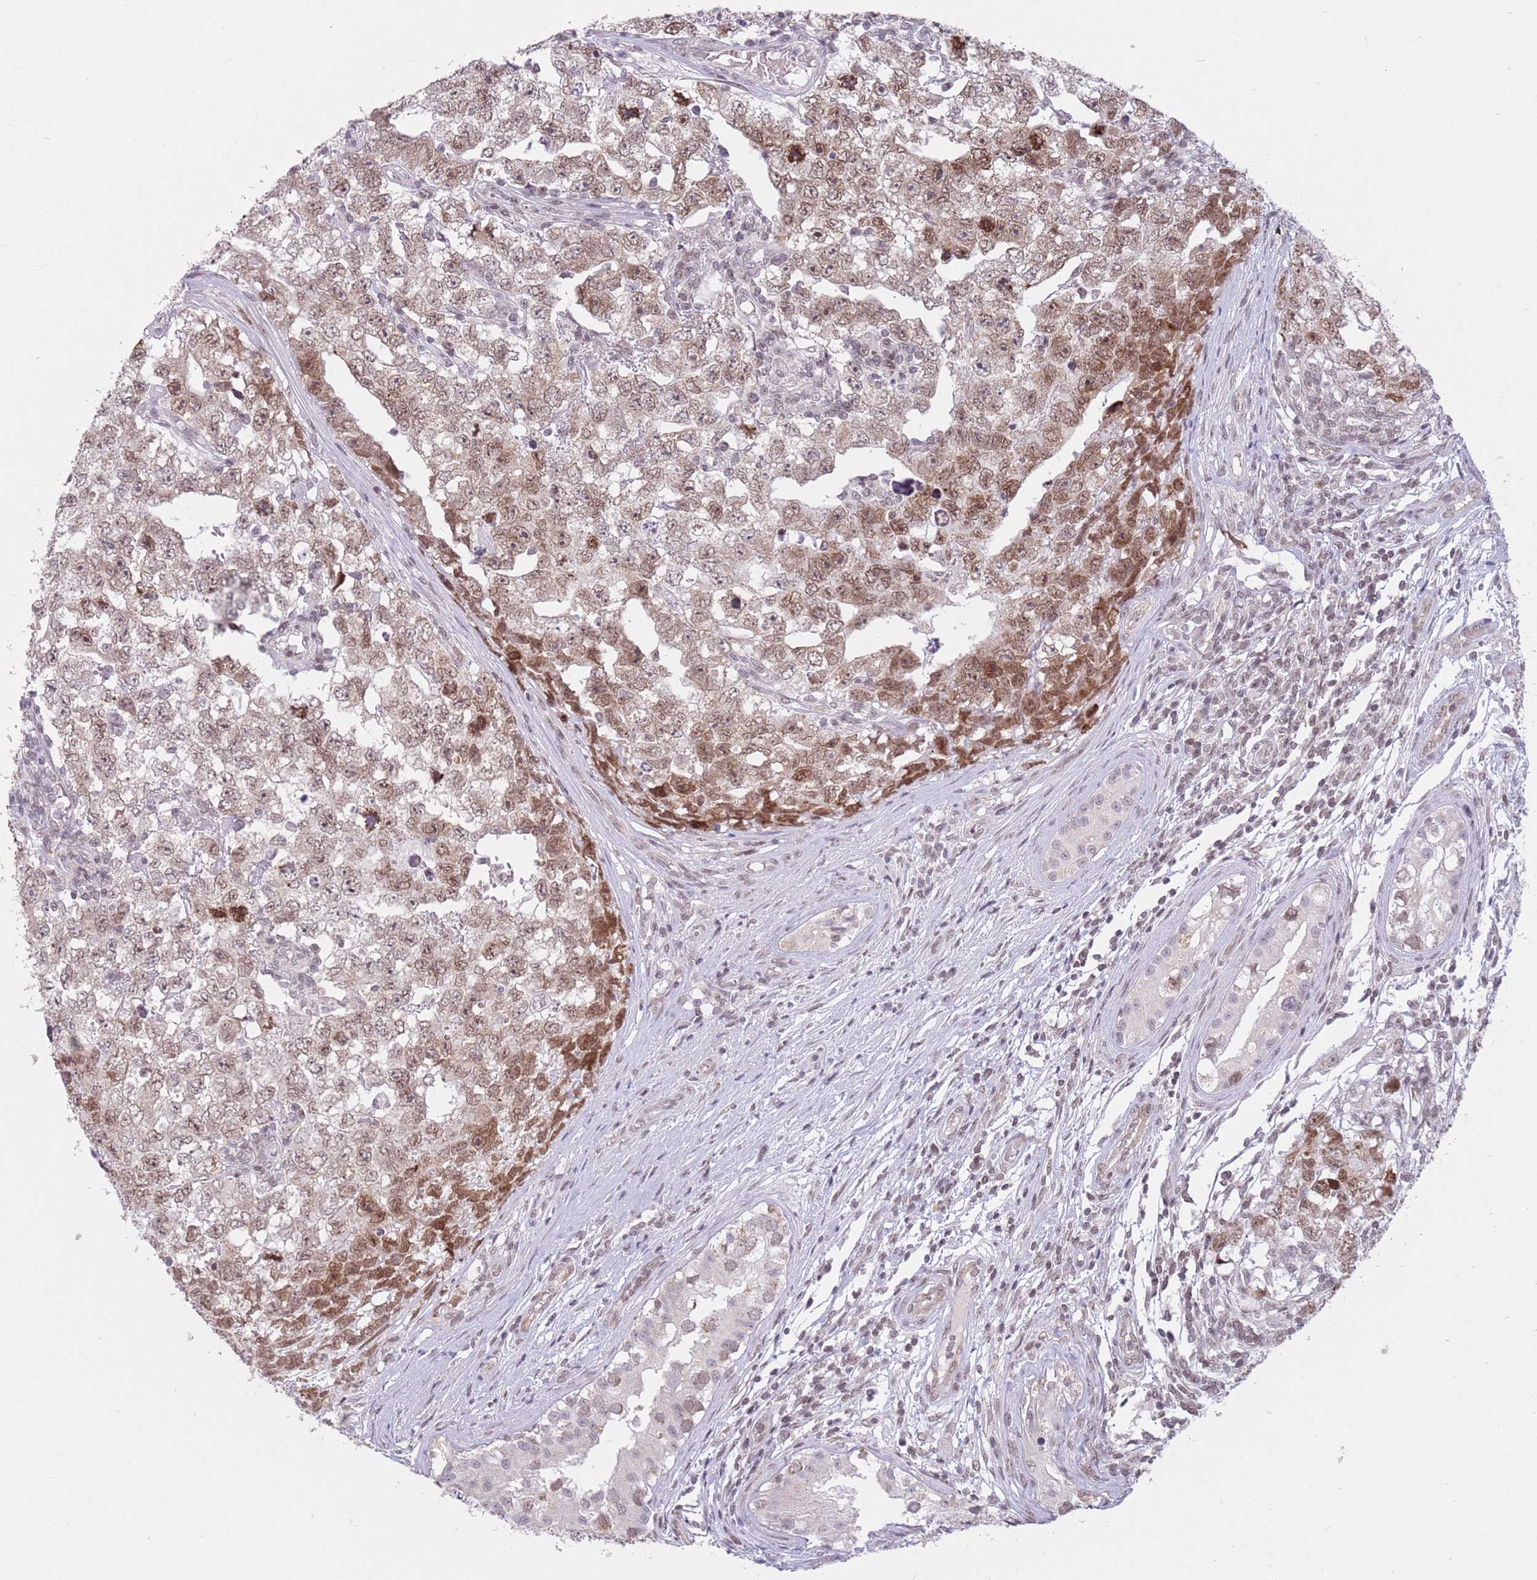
{"staining": {"intensity": "moderate", "quantity": ">75%", "location": "nuclear"}, "tissue": "testis cancer", "cell_type": "Tumor cells", "image_type": "cancer", "snomed": [{"axis": "morphology", "description": "Carcinoma, Embryonal, NOS"}, {"axis": "topography", "description": "Testis"}], "caption": "Protein positivity by immunohistochemistry (IHC) demonstrates moderate nuclear staining in about >75% of tumor cells in testis cancer. Nuclei are stained in blue.", "gene": "ZNF574", "patient": {"sex": "male", "age": 22}}